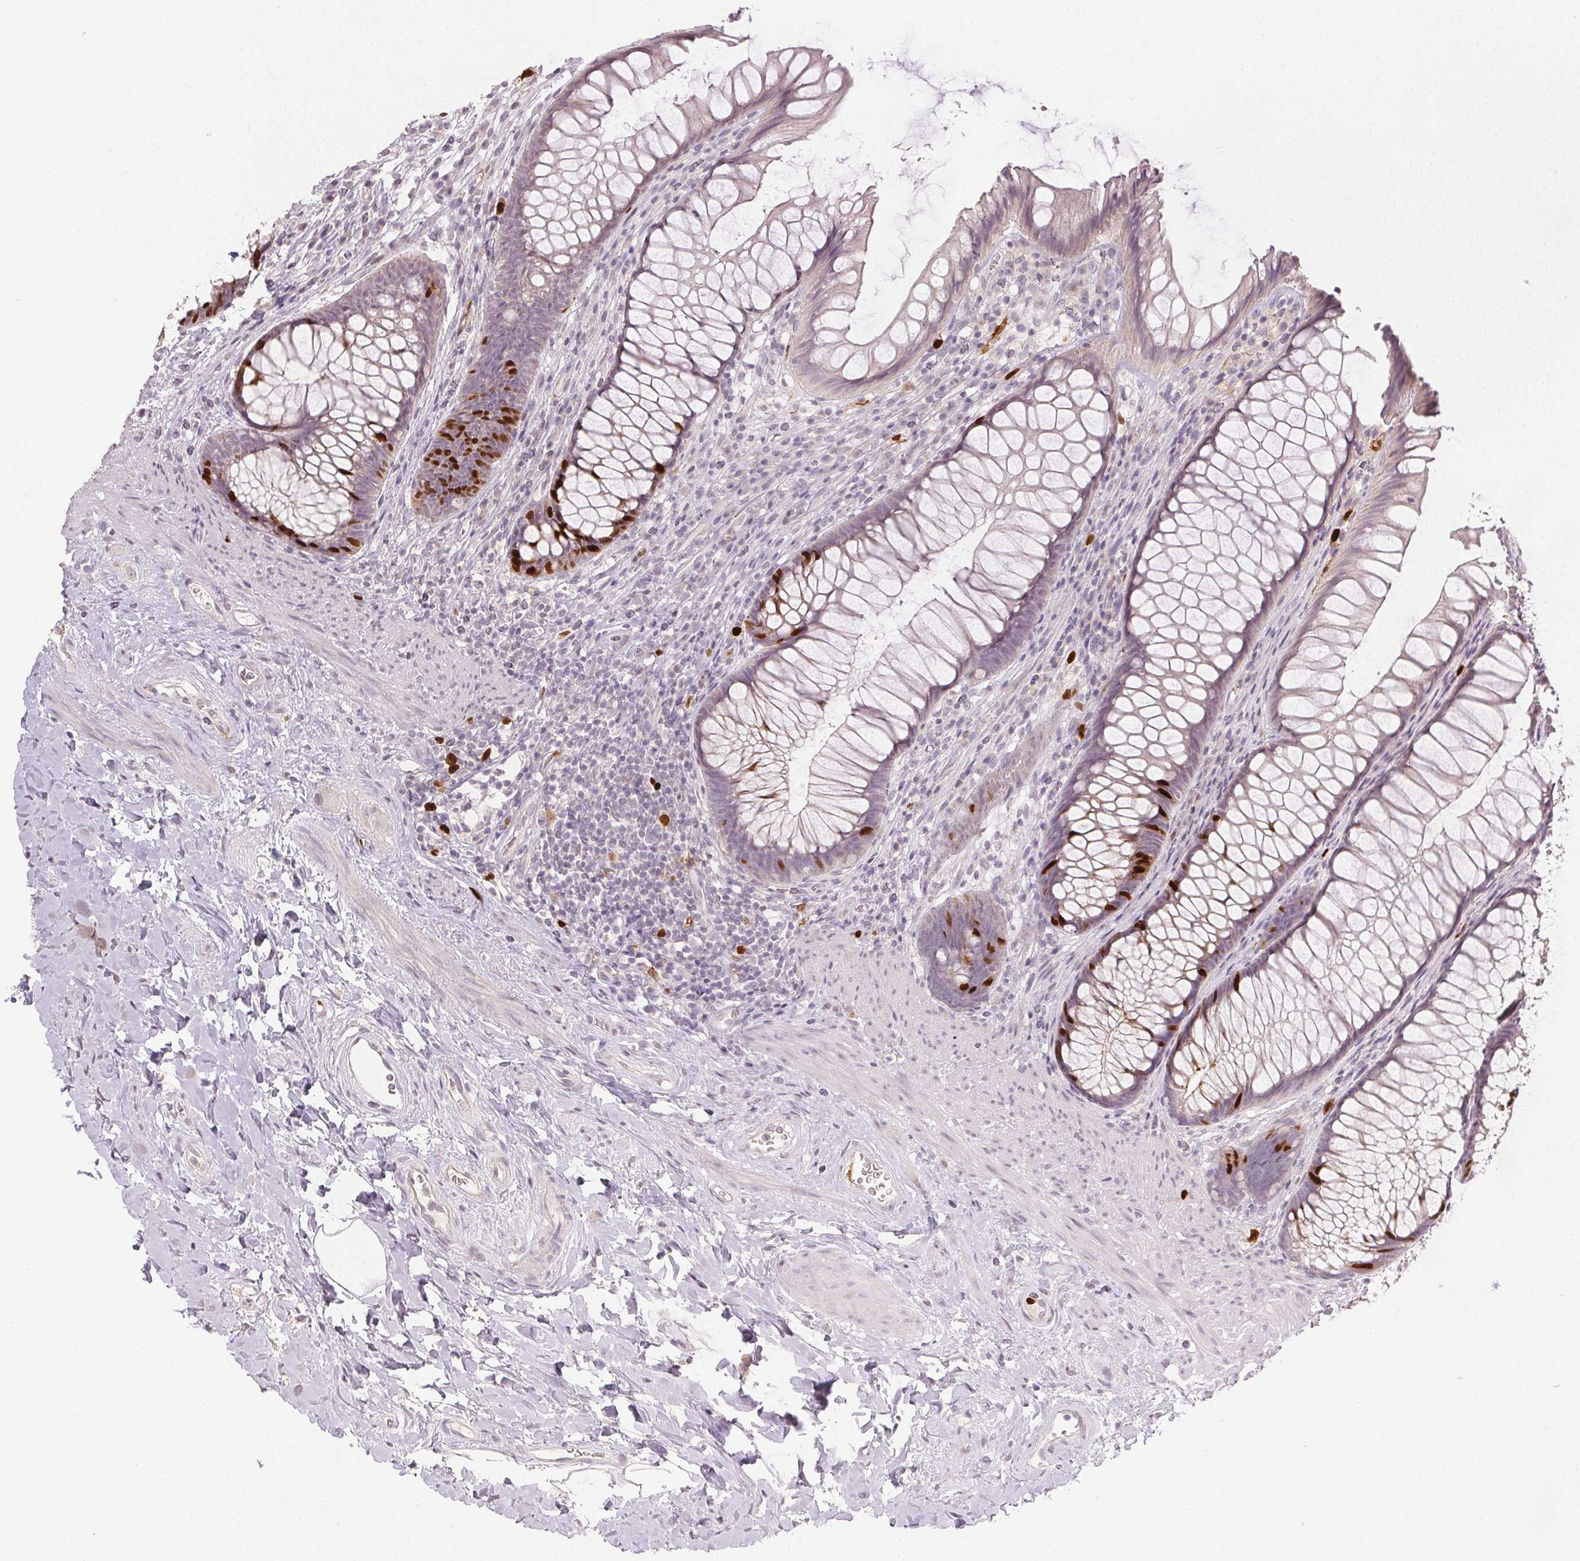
{"staining": {"intensity": "strong", "quantity": "<25%", "location": "nuclear"}, "tissue": "rectum", "cell_type": "Glandular cells", "image_type": "normal", "snomed": [{"axis": "morphology", "description": "Normal tissue, NOS"}, {"axis": "topography", "description": "Rectum"}], "caption": "Protein staining by IHC demonstrates strong nuclear staining in approximately <25% of glandular cells in unremarkable rectum. Using DAB (brown) and hematoxylin (blue) stains, captured at high magnification using brightfield microscopy.", "gene": "ANLN", "patient": {"sex": "male", "age": 53}}